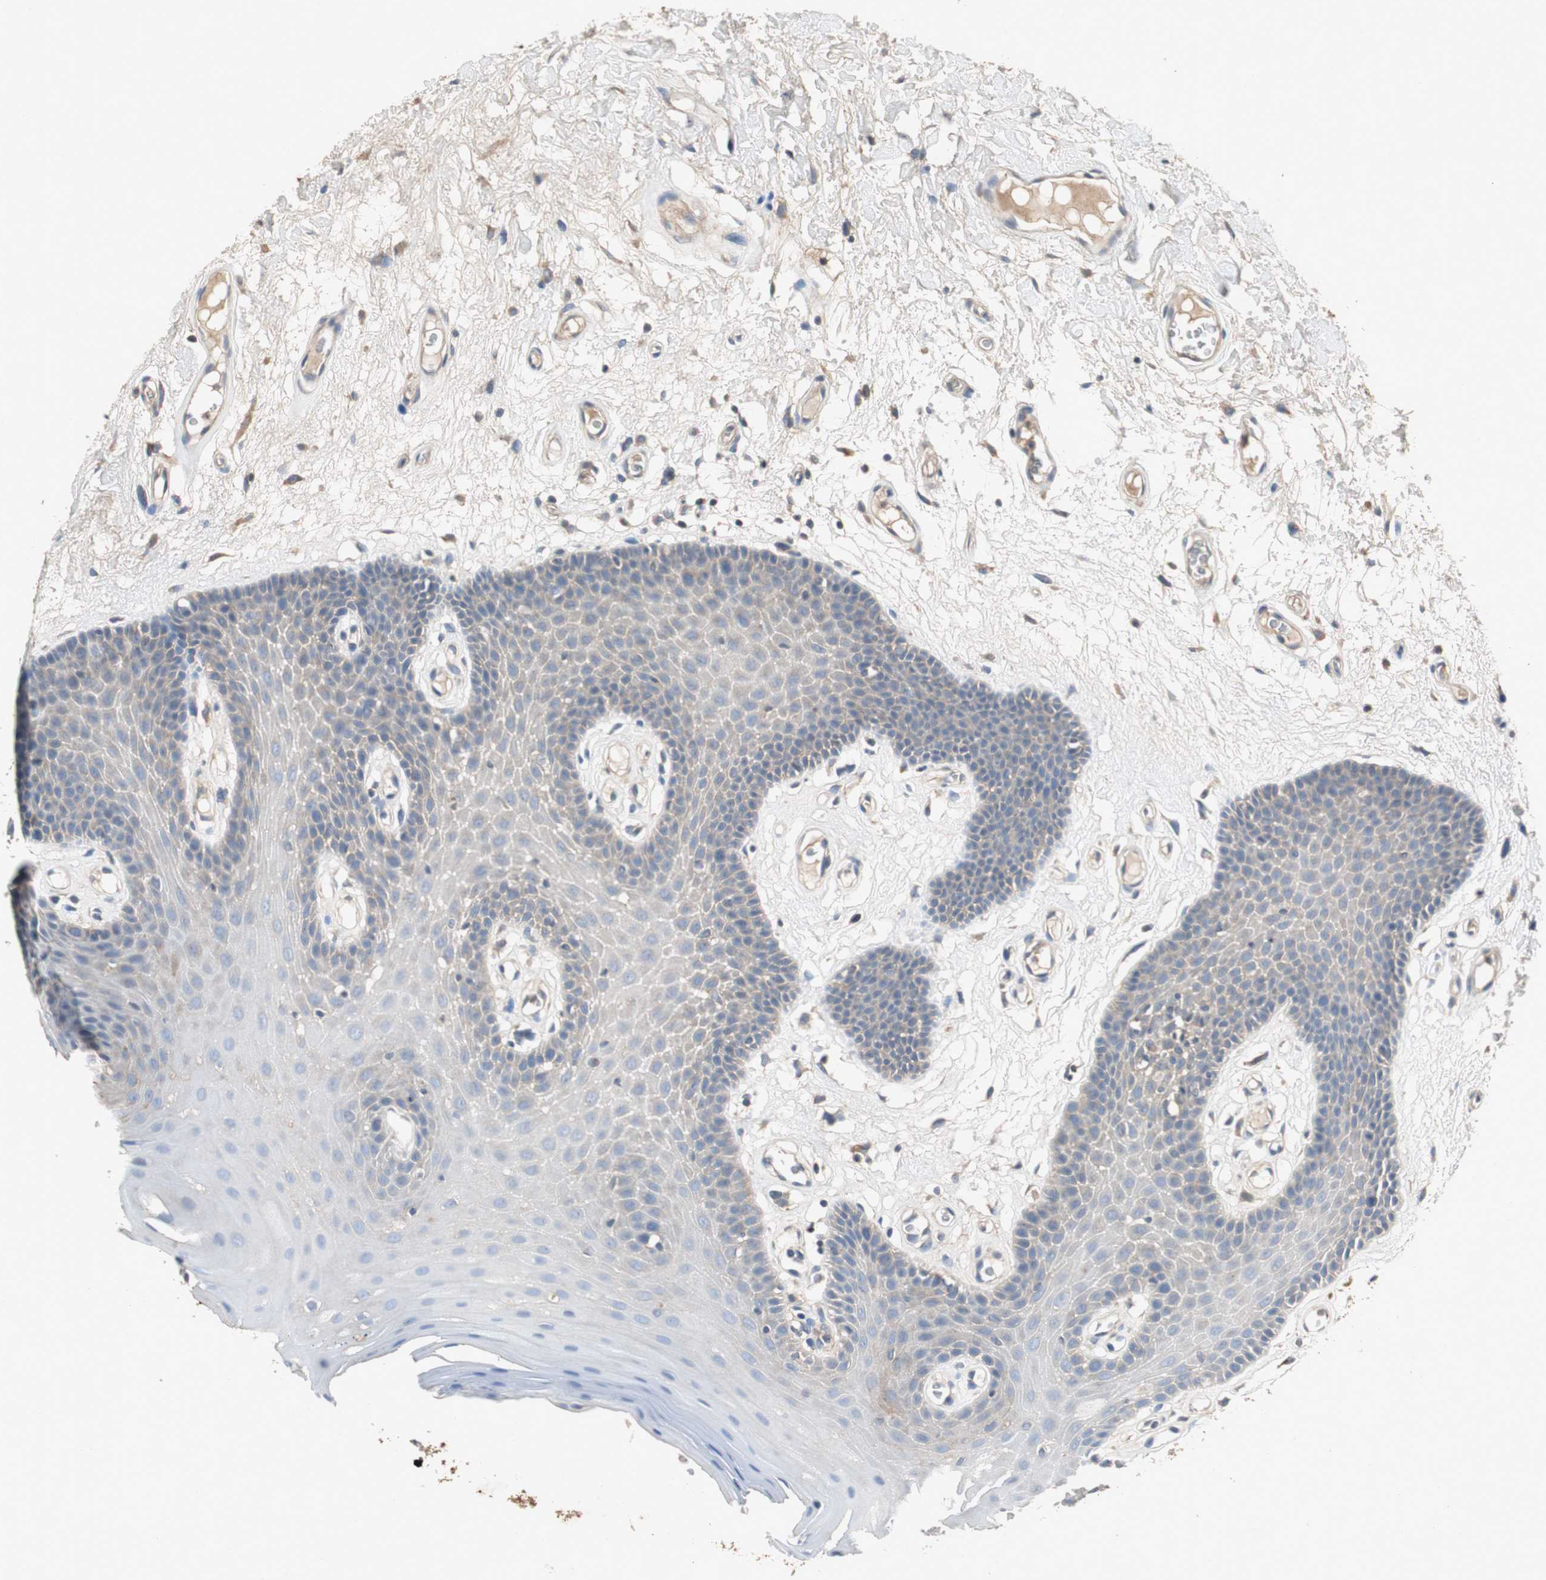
{"staining": {"intensity": "weak", "quantity": "<25%", "location": "cytoplasmic/membranous"}, "tissue": "oral mucosa", "cell_type": "Squamous epithelial cells", "image_type": "normal", "snomed": [{"axis": "morphology", "description": "Normal tissue, NOS"}, {"axis": "morphology", "description": "Squamous cell carcinoma, NOS"}, {"axis": "topography", "description": "Skeletal muscle"}, {"axis": "topography", "description": "Oral tissue"}, {"axis": "topography", "description": "Head-Neck"}], "caption": "A histopathology image of human oral mucosa is negative for staining in squamous epithelial cells. (Brightfield microscopy of DAB (3,3'-diaminobenzidine) immunohistochemistry at high magnification).", "gene": "TNFRSF14", "patient": {"sex": "male", "age": 71}}